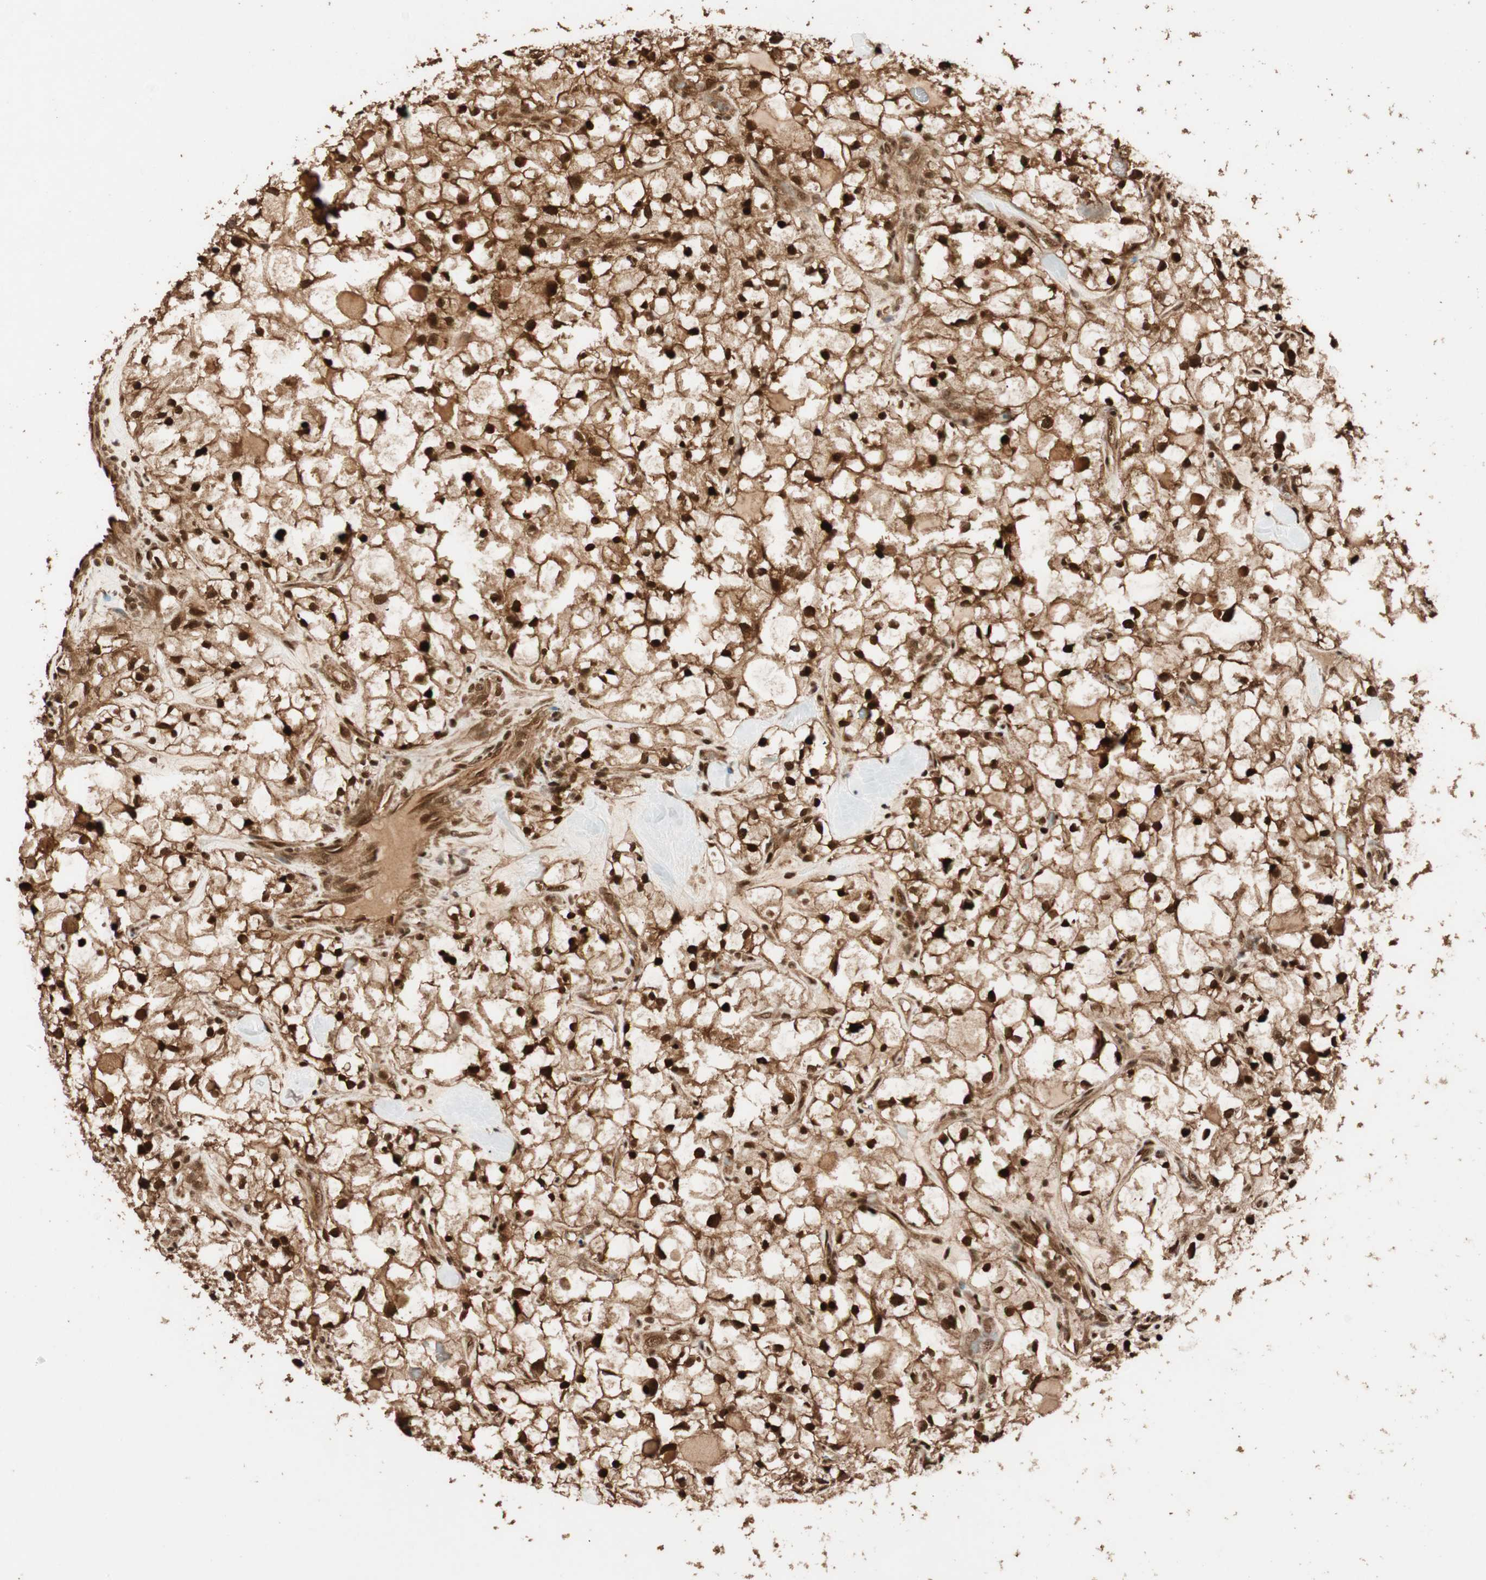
{"staining": {"intensity": "strong", "quantity": ">75%", "location": "cytoplasmic/membranous,nuclear"}, "tissue": "renal cancer", "cell_type": "Tumor cells", "image_type": "cancer", "snomed": [{"axis": "morphology", "description": "Adenocarcinoma, NOS"}, {"axis": "topography", "description": "Kidney"}], "caption": "Brown immunohistochemical staining in adenocarcinoma (renal) shows strong cytoplasmic/membranous and nuclear expression in about >75% of tumor cells.", "gene": "ALKBH5", "patient": {"sex": "female", "age": 60}}